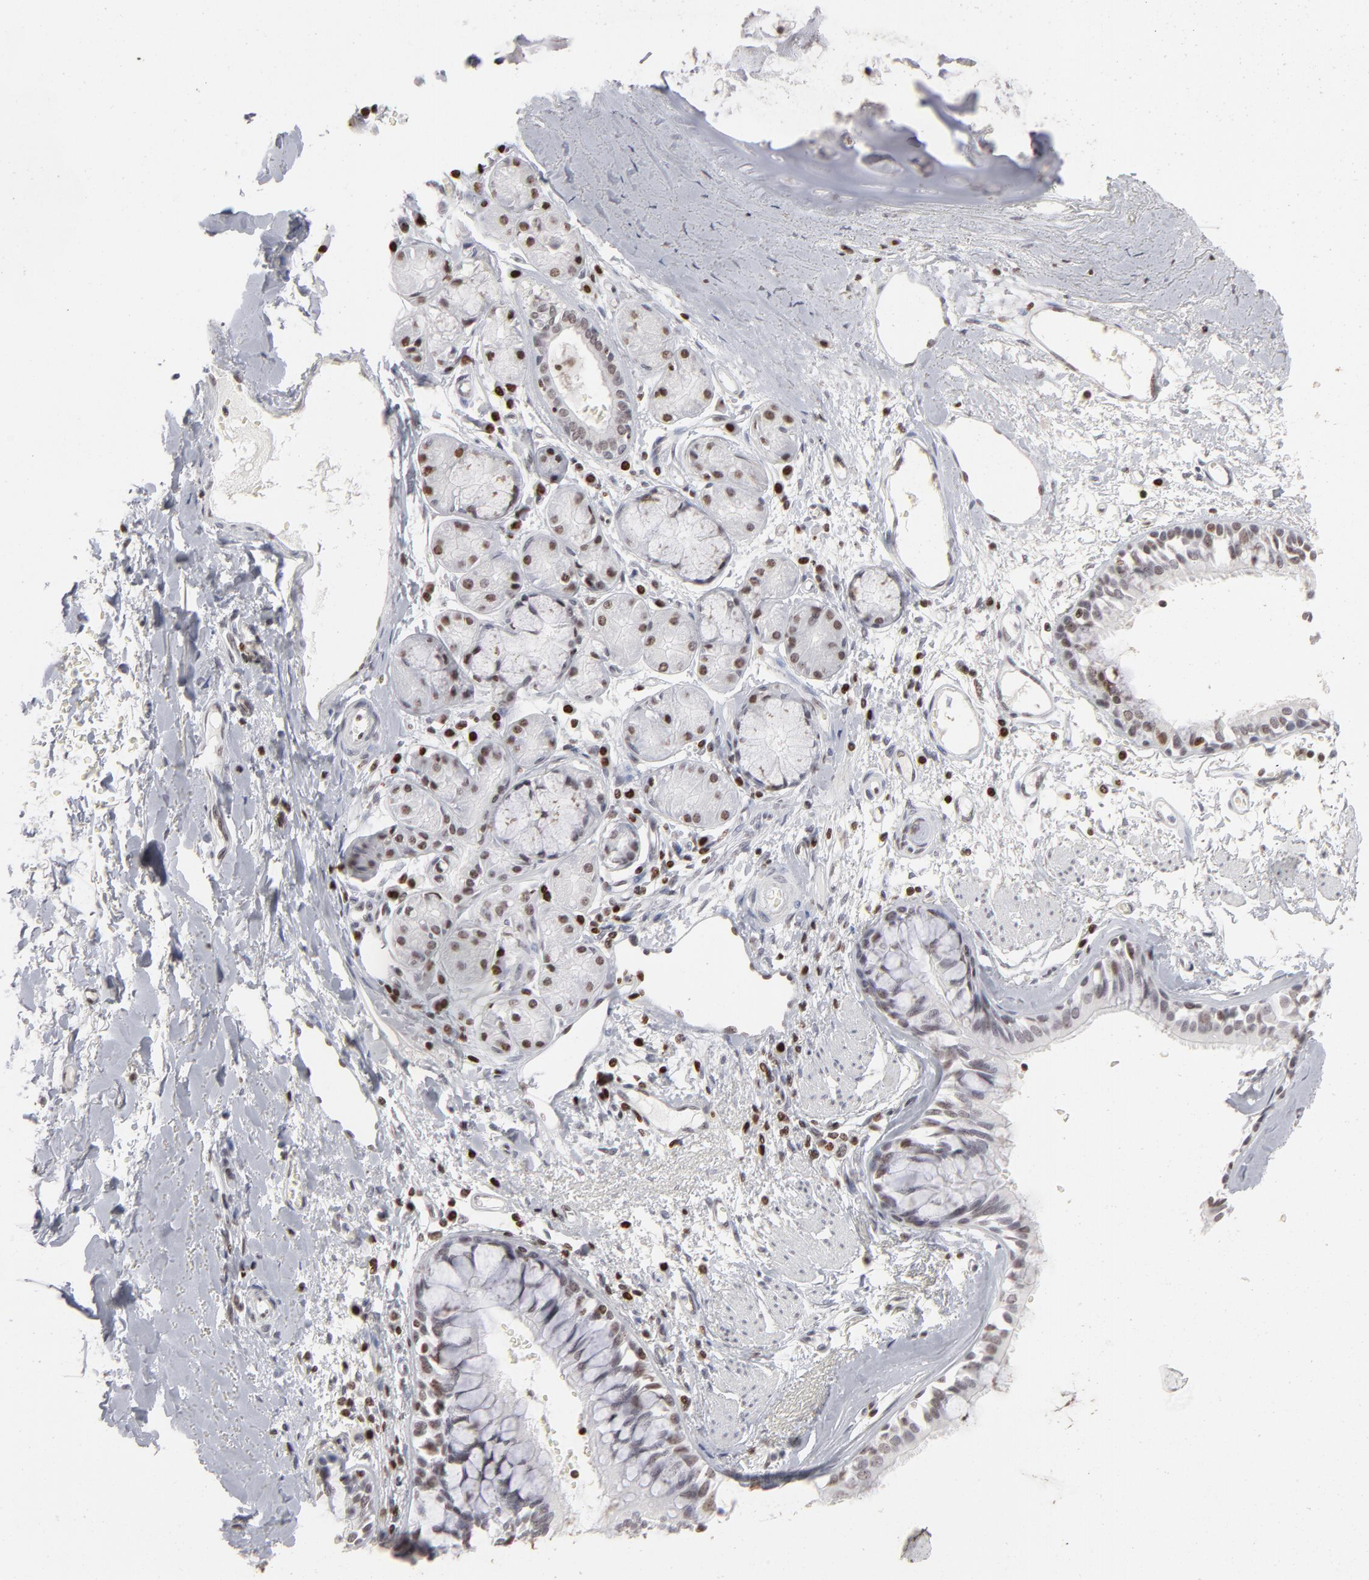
{"staining": {"intensity": "strong", "quantity": ">75%", "location": "nuclear"}, "tissue": "bronchus", "cell_type": "Respiratory epithelial cells", "image_type": "normal", "snomed": [{"axis": "morphology", "description": "Normal tissue, NOS"}, {"axis": "topography", "description": "Bronchus"}, {"axis": "topography", "description": "Lung"}], "caption": "Immunohistochemical staining of unremarkable human bronchus demonstrates >75% levels of strong nuclear protein staining in approximately >75% of respiratory epithelial cells. (DAB (3,3'-diaminobenzidine) = brown stain, brightfield microscopy at high magnification).", "gene": "PARP1", "patient": {"sex": "female", "age": 56}}